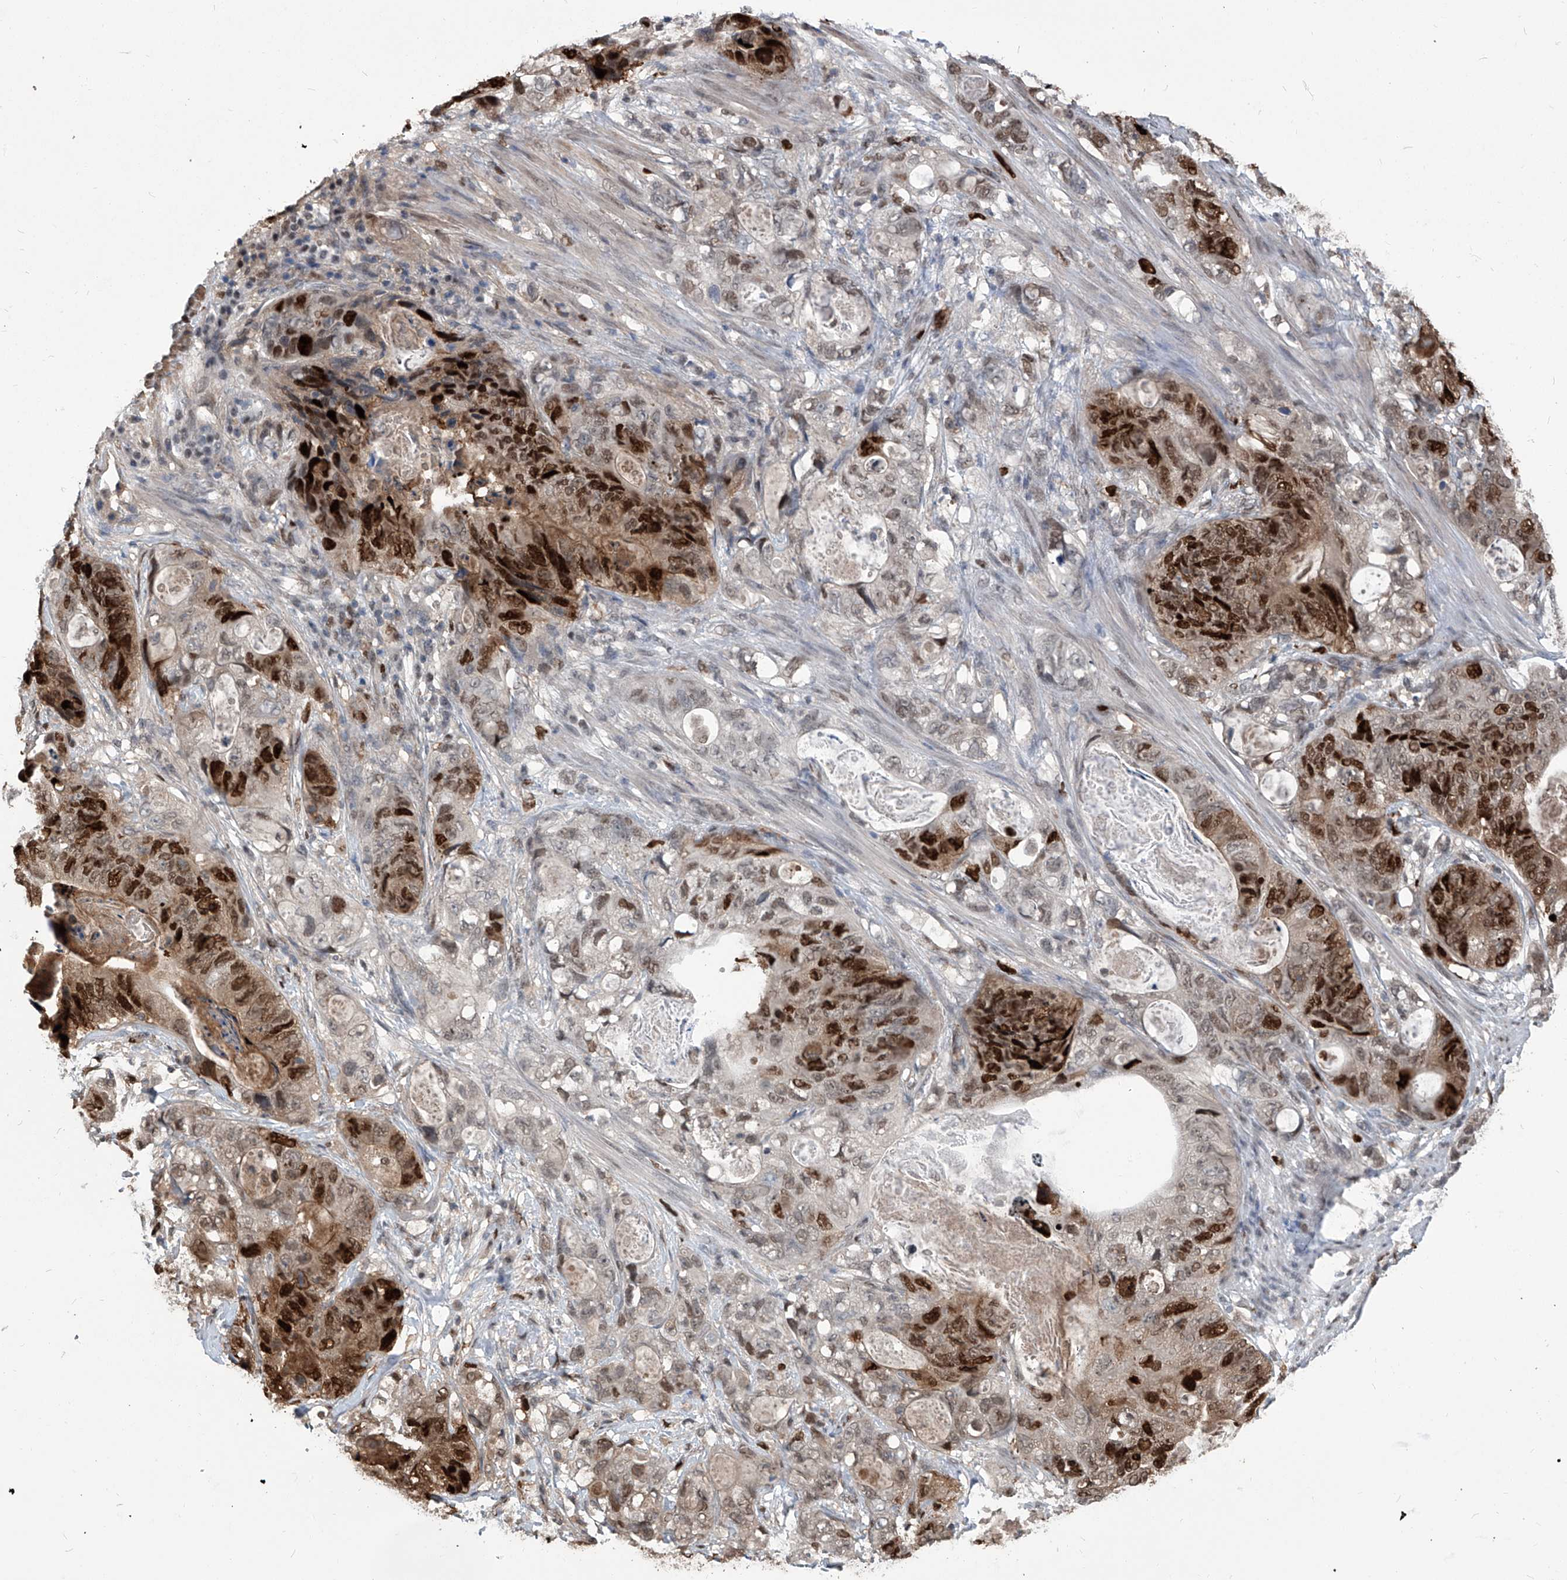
{"staining": {"intensity": "strong", "quantity": "25%-75%", "location": "nuclear"}, "tissue": "stomach cancer", "cell_type": "Tumor cells", "image_type": "cancer", "snomed": [{"axis": "morphology", "description": "Normal tissue, NOS"}, {"axis": "morphology", "description": "Adenocarcinoma, NOS"}, {"axis": "topography", "description": "Stomach"}], "caption": "IHC (DAB (3,3'-diaminobenzidine)) staining of human adenocarcinoma (stomach) displays strong nuclear protein expression in about 25%-75% of tumor cells.", "gene": "PCNA", "patient": {"sex": "female", "age": 89}}